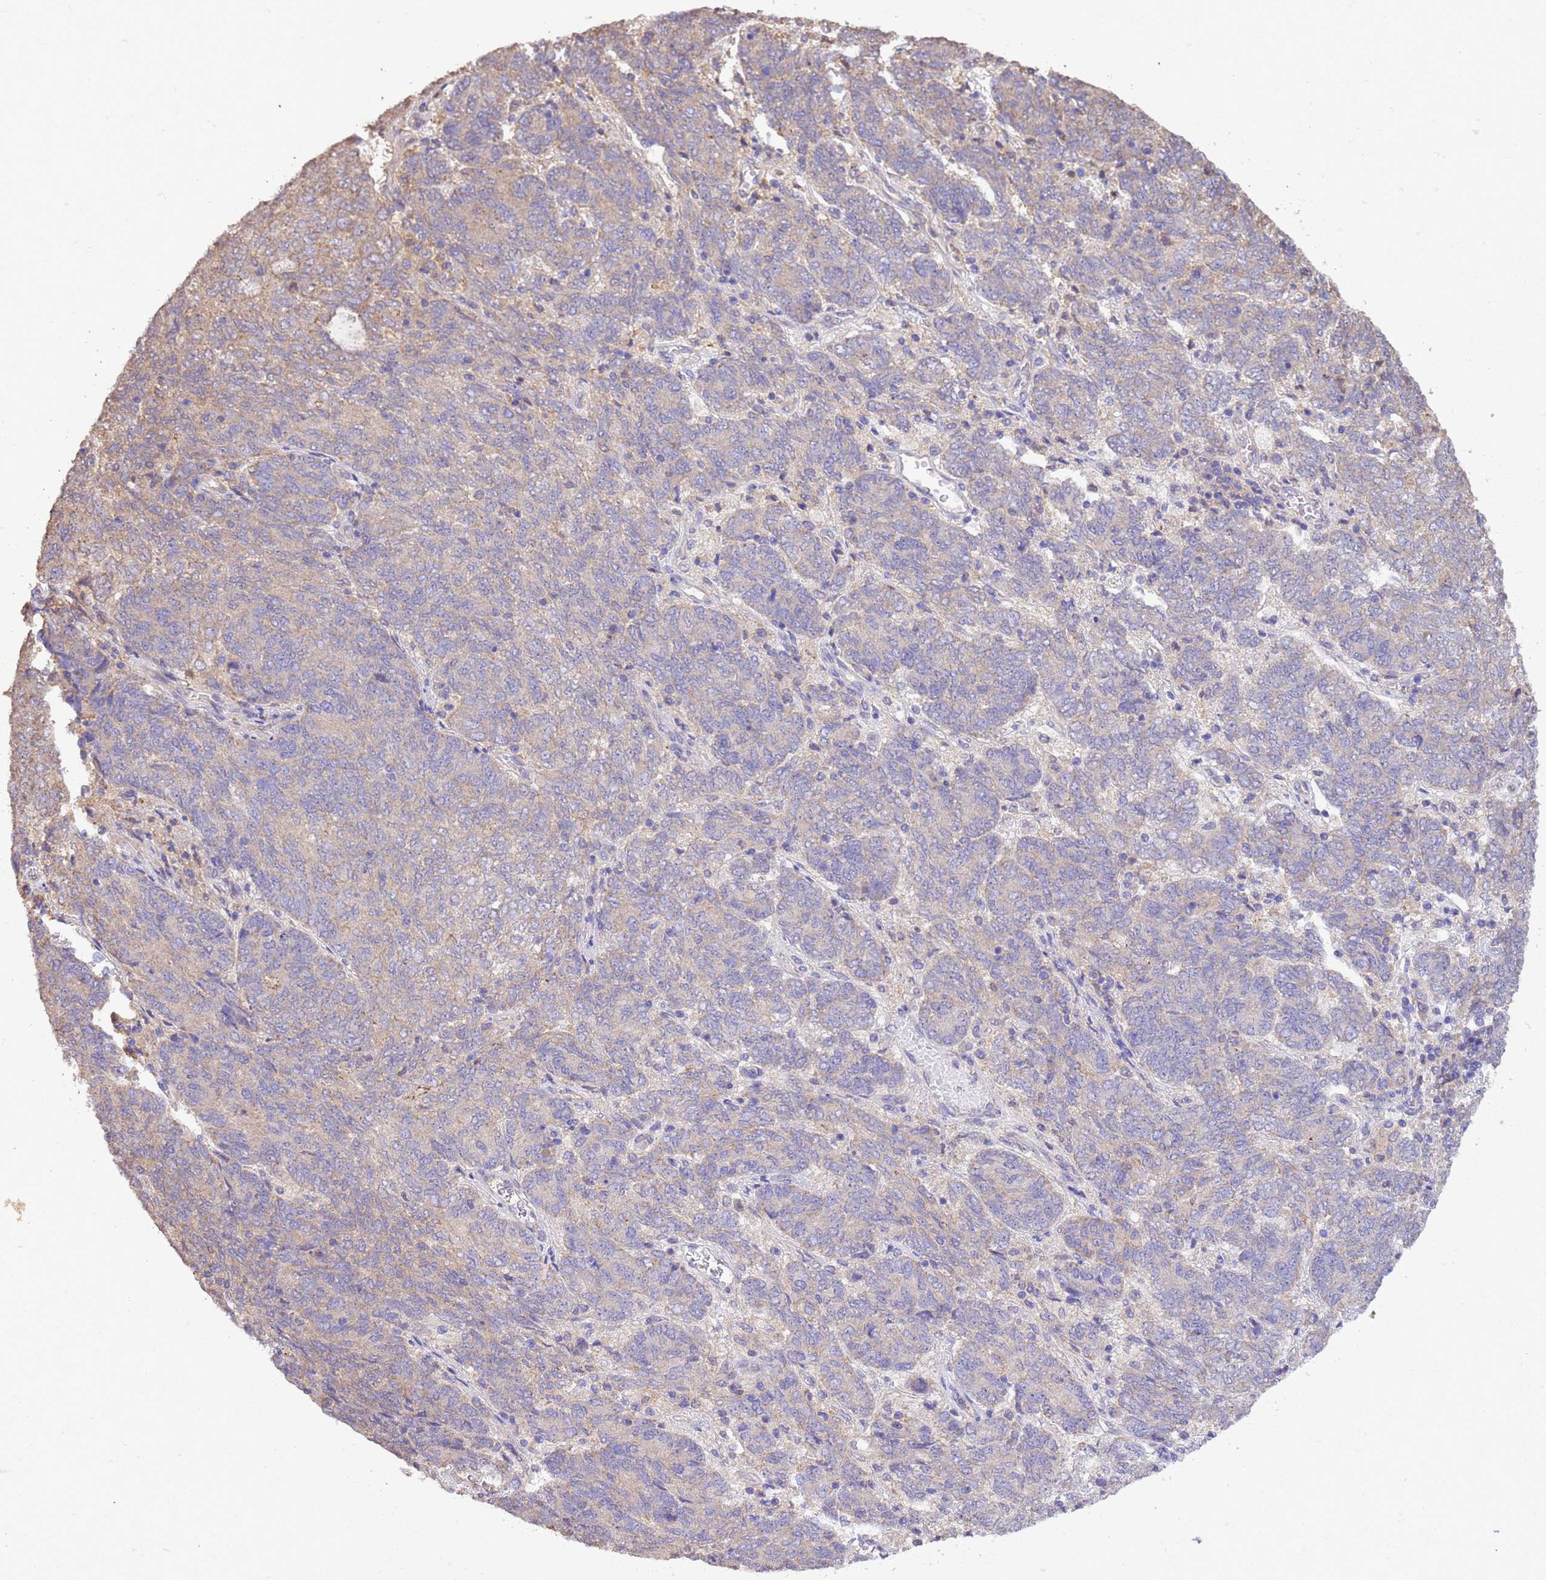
{"staining": {"intensity": "weak", "quantity": "<25%", "location": "cytoplasmic/membranous"}, "tissue": "endometrial cancer", "cell_type": "Tumor cells", "image_type": "cancer", "snomed": [{"axis": "morphology", "description": "Adenocarcinoma, NOS"}, {"axis": "topography", "description": "Endometrium"}], "caption": "Tumor cells are negative for brown protein staining in endometrial cancer (adenocarcinoma). (IHC, brightfield microscopy, high magnification).", "gene": "NPHP1", "patient": {"sex": "female", "age": 80}}